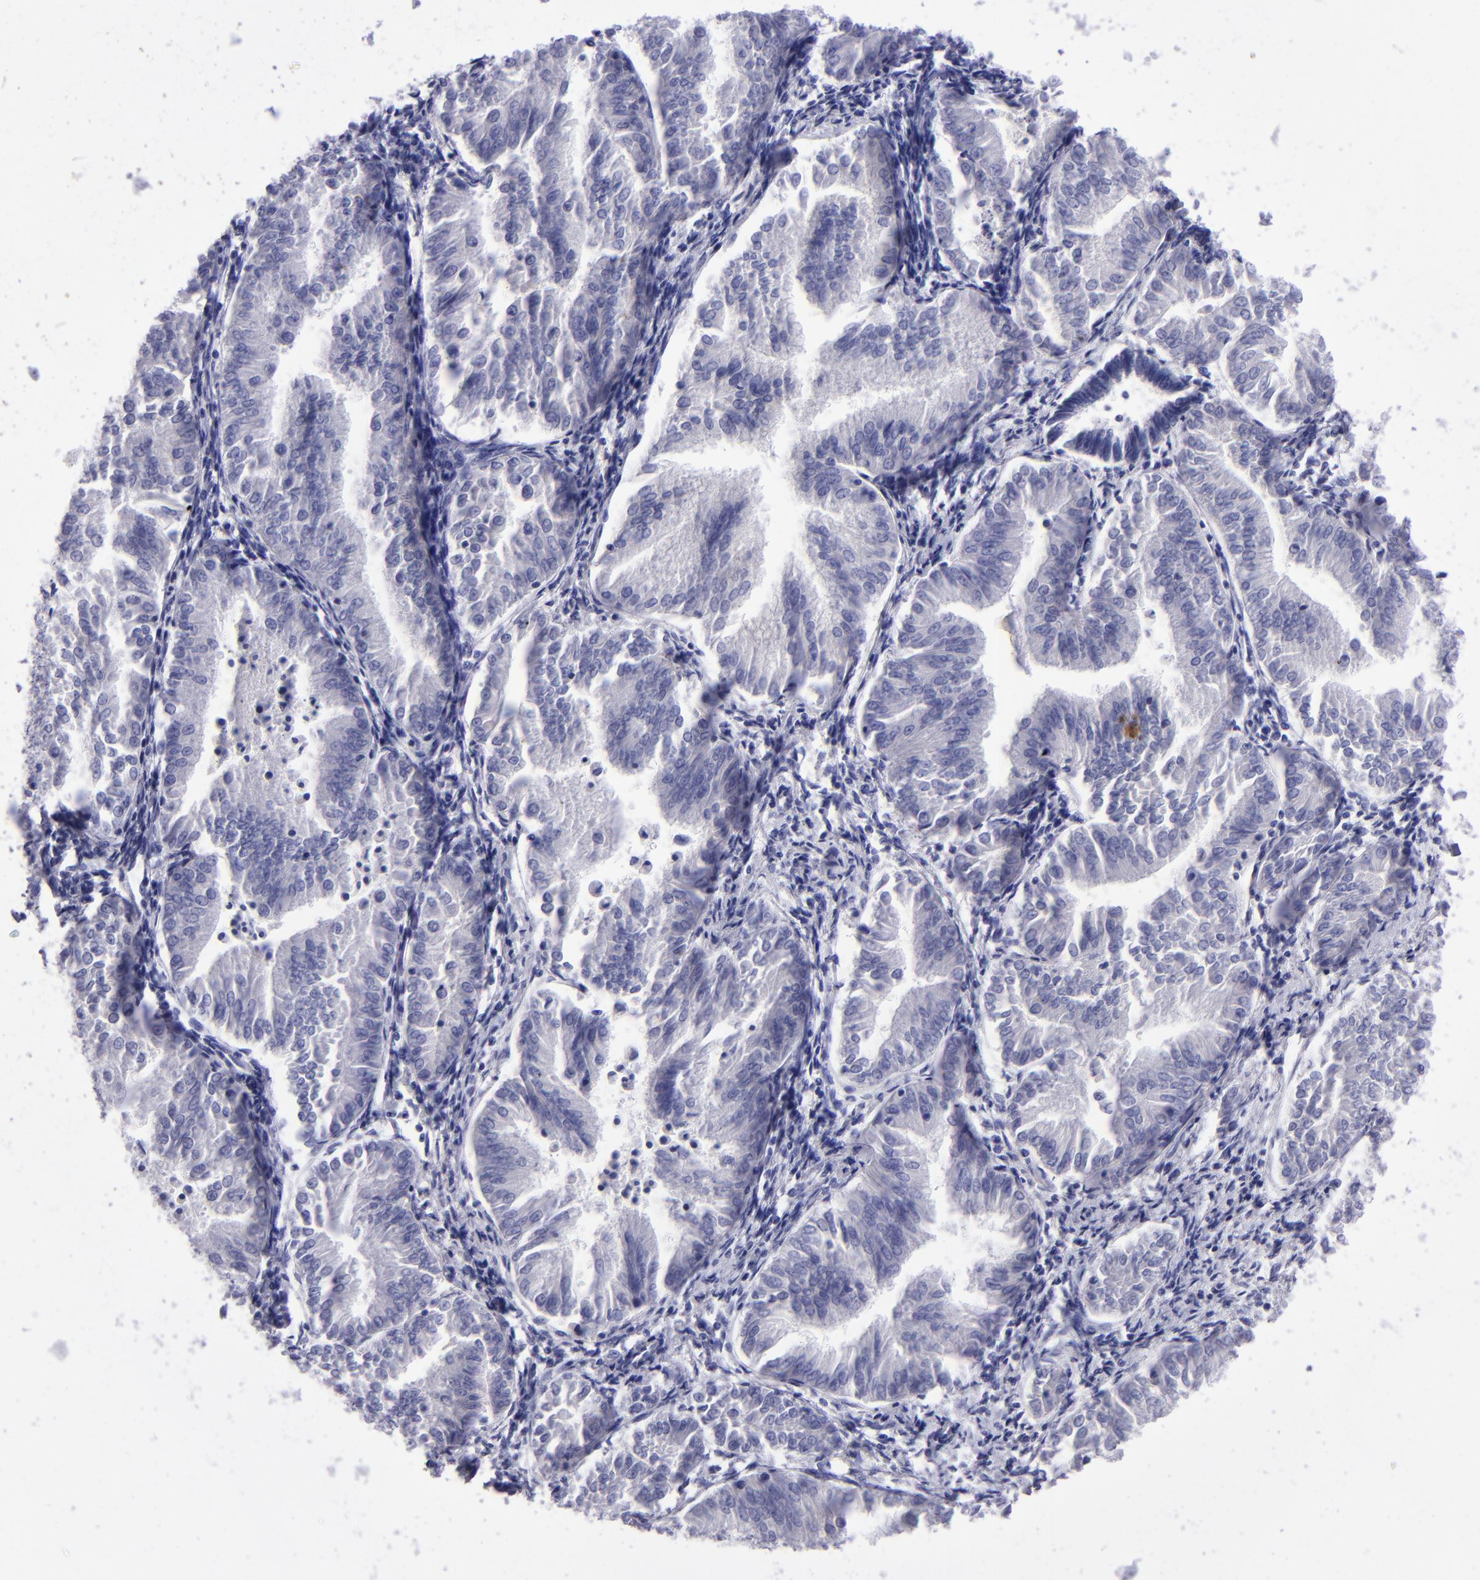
{"staining": {"intensity": "negative", "quantity": "none", "location": "none"}, "tissue": "endometrial cancer", "cell_type": "Tumor cells", "image_type": "cancer", "snomed": [{"axis": "morphology", "description": "Adenocarcinoma, NOS"}, {"axis": "topography", "description": "Endometrium"}], "caption": "There is no significant staining in tumor cells of endometrial cancer. (DAB IHC with hematoxylin counter stain).", "gene": "TYRP1", "patient": {"sex": "female", "age": 53}}